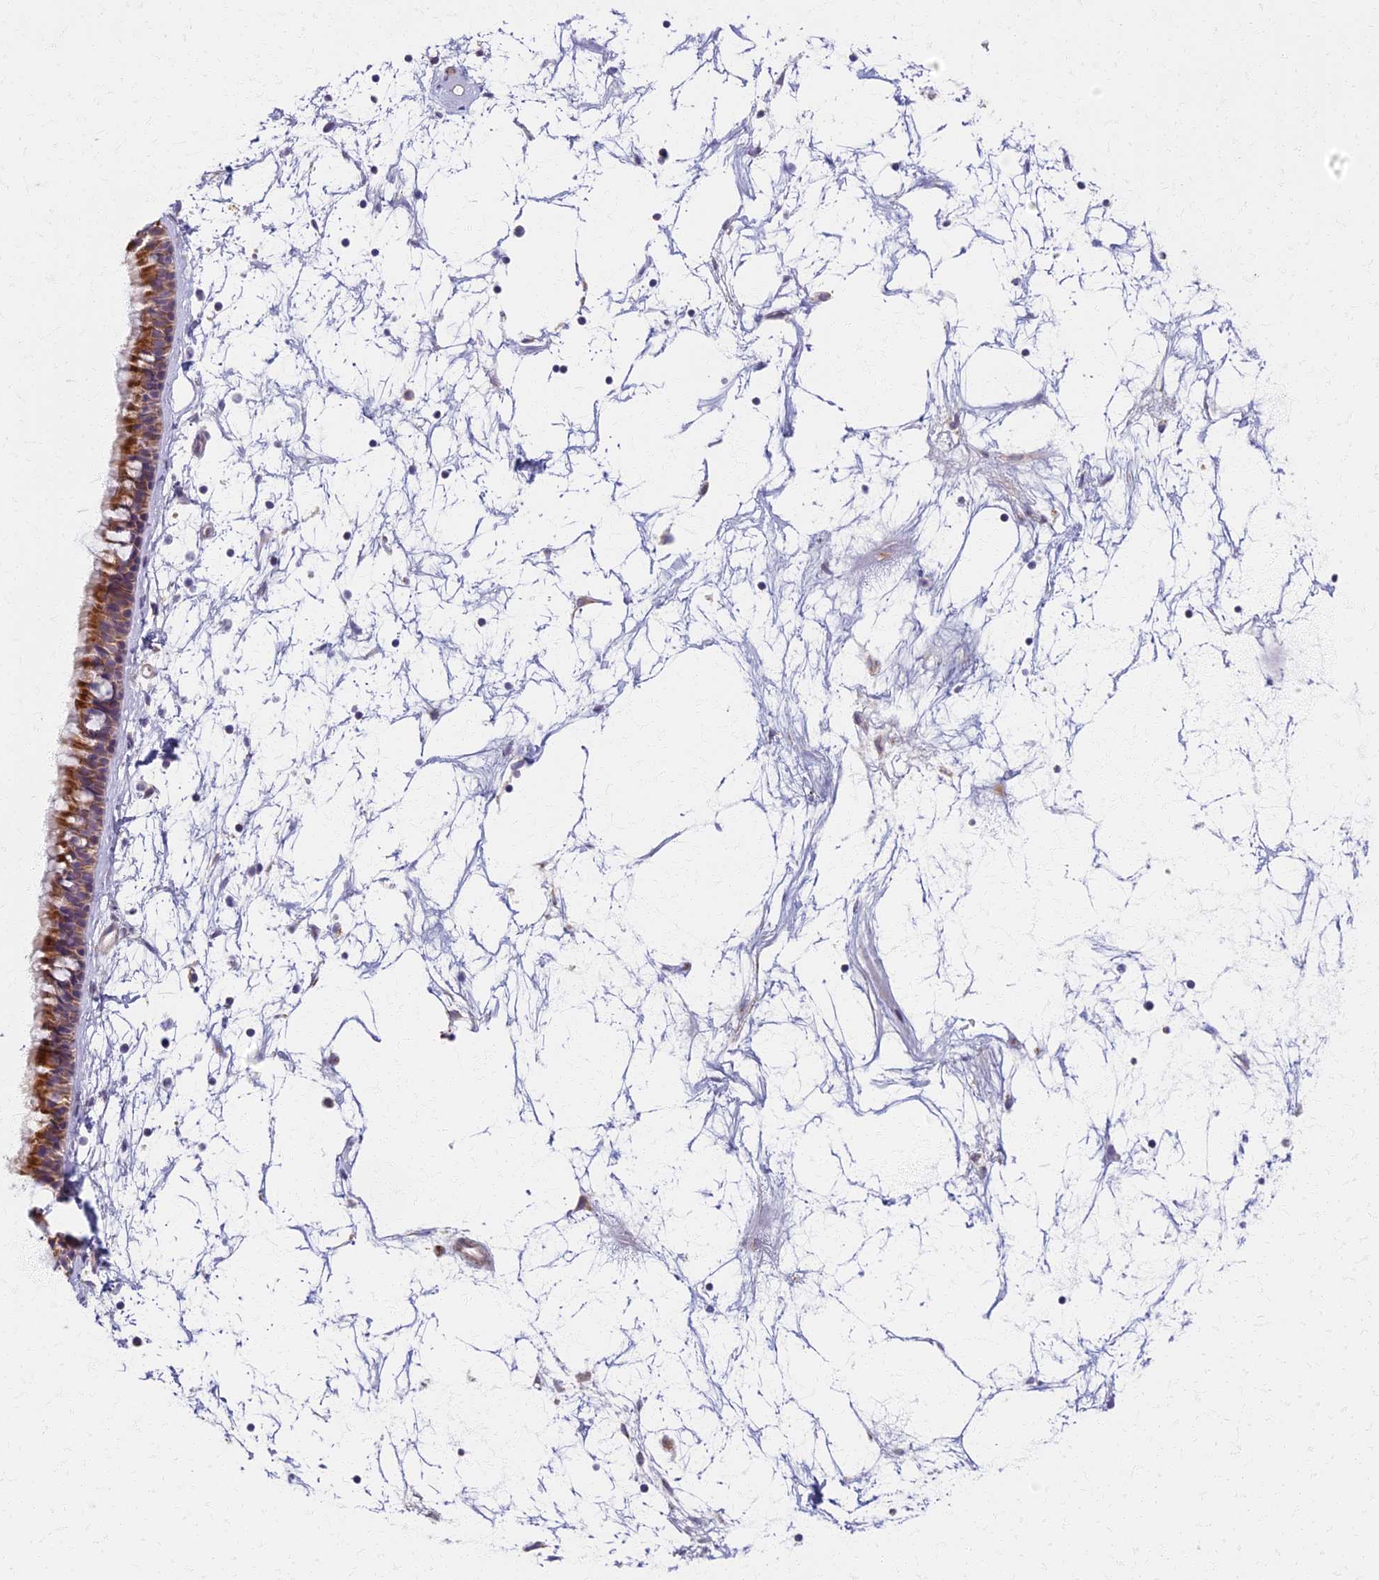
{"staining": {"intensity": "moderate", "quantity": ">75%", "location": "cytoplasmic/membranous"}, "tissue": "nasopharynx", "cell_type": "Respiratory epithelial cells", "image_type": "normal", "snomed": [{"axis": "morphology", "description": "Normal tissue, NOS"}, {"axis": "topography", "description": "Nasopharynx"}], "caption": "The immunohistochemical stain labels moderate cytoplasmic/membranous staining in respiratory epithelial cells of benign nasopharynx.", "gene": "MRPS25", "patient": {"sex": "male", "age": 64}}